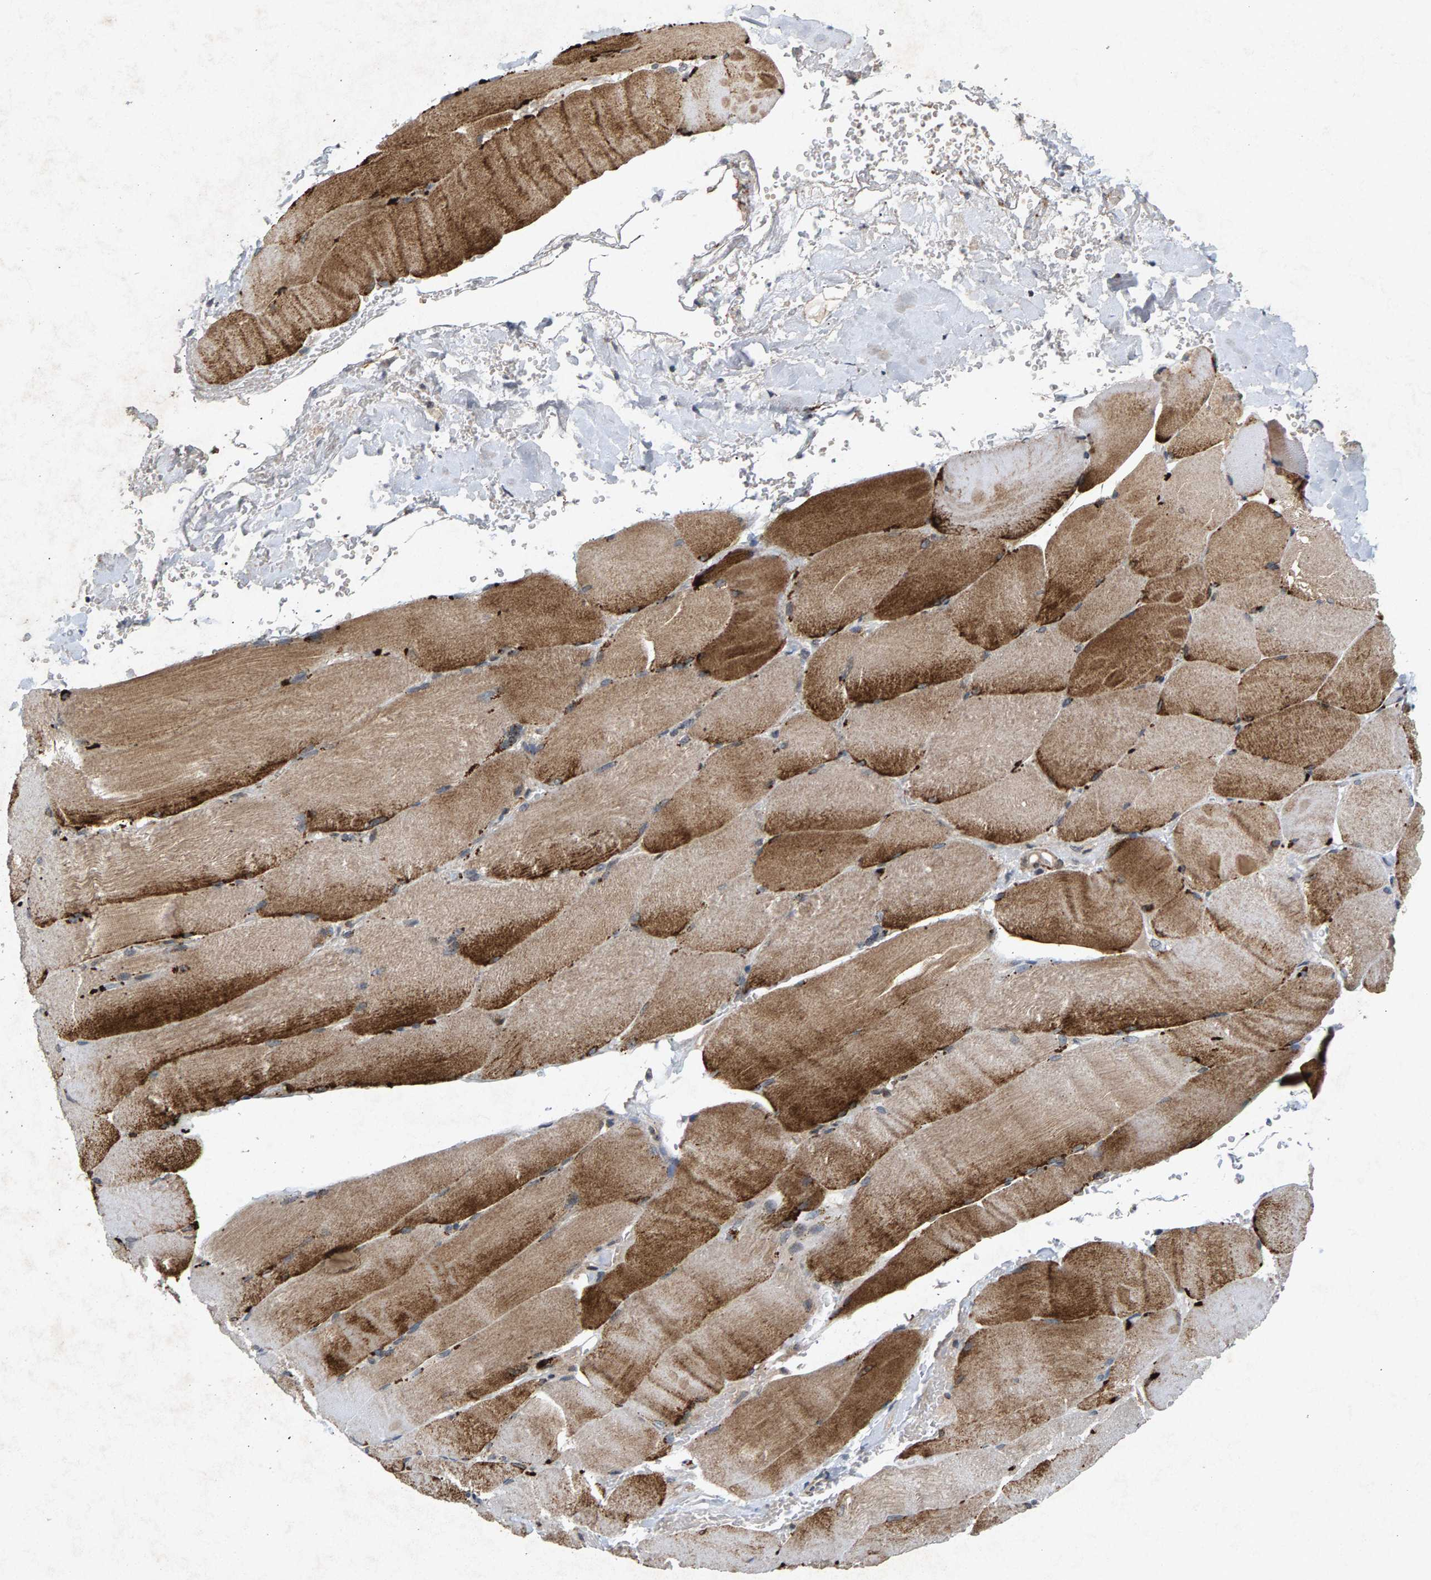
{"staining": {"intensity": "moderate", "quantity": ">75%", "location": "cytoplasmic/membranous"}, "tissue": "skeletal muscle", "cell_type": "Myocytes", "image_type": "normal", "snomed": [{"axis": "morphology", "description": "Normal tissue, NOS"}, {"axis": "topography", "description": "Skin"}, {"axis": "topography", "description": "Skeletal muscle"}], "caption": "Normal skeletal muscle reveals moderate cytoplasmic/membranous staining in approximately >75% of myocytes The staining was performed using DAB (3,3'-diaminobenzidine) to visualize the protein expression in brown, while the nuclei were stained in blue with hematoxylin (Magnification: 20x)..", "gene": "ZPR1", "patient": {"sex": "male", "age": 83}}